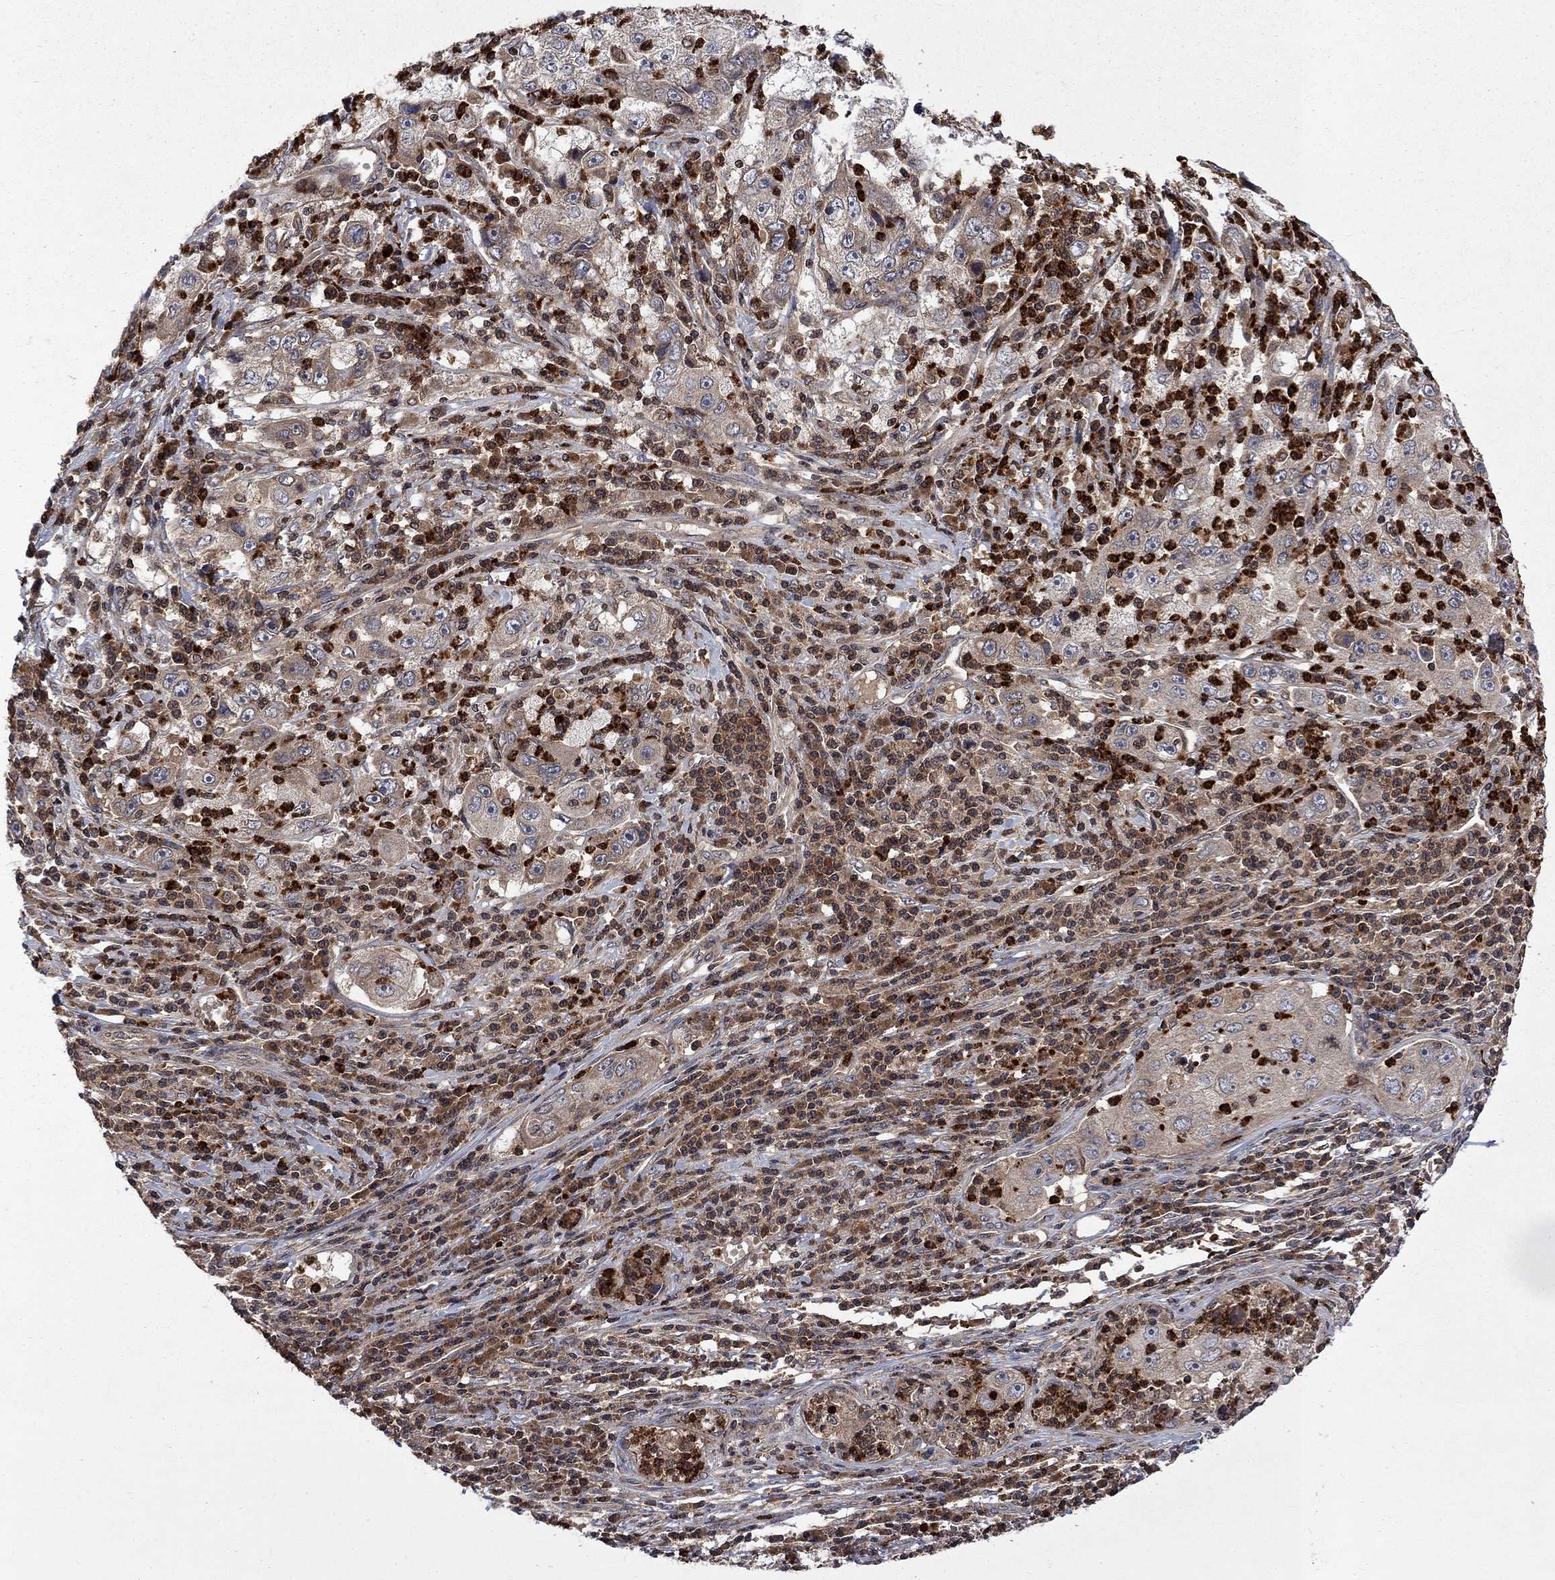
{"staining": {"intensity": "weak", "quantity": "<25%", "location": "cytoplasmic/membranous"}, "tissue": "cervical cancer", "cell_type": "Tumor cells", "image_type": "cancer", "snomed": [{"axis": "morphology", "description": "Squamous cell carcinoma, NOS"}, {"axis": "topography", "description": "Cervix"}], "caption": "Protein analysis of cervical squamous cell carcinoma shows no significant expression in tumor cells. (DAB IHC with hematoxylin counter stain).", "gene": "TMEM33", "patient": {"sex": "female", "age": 36}}